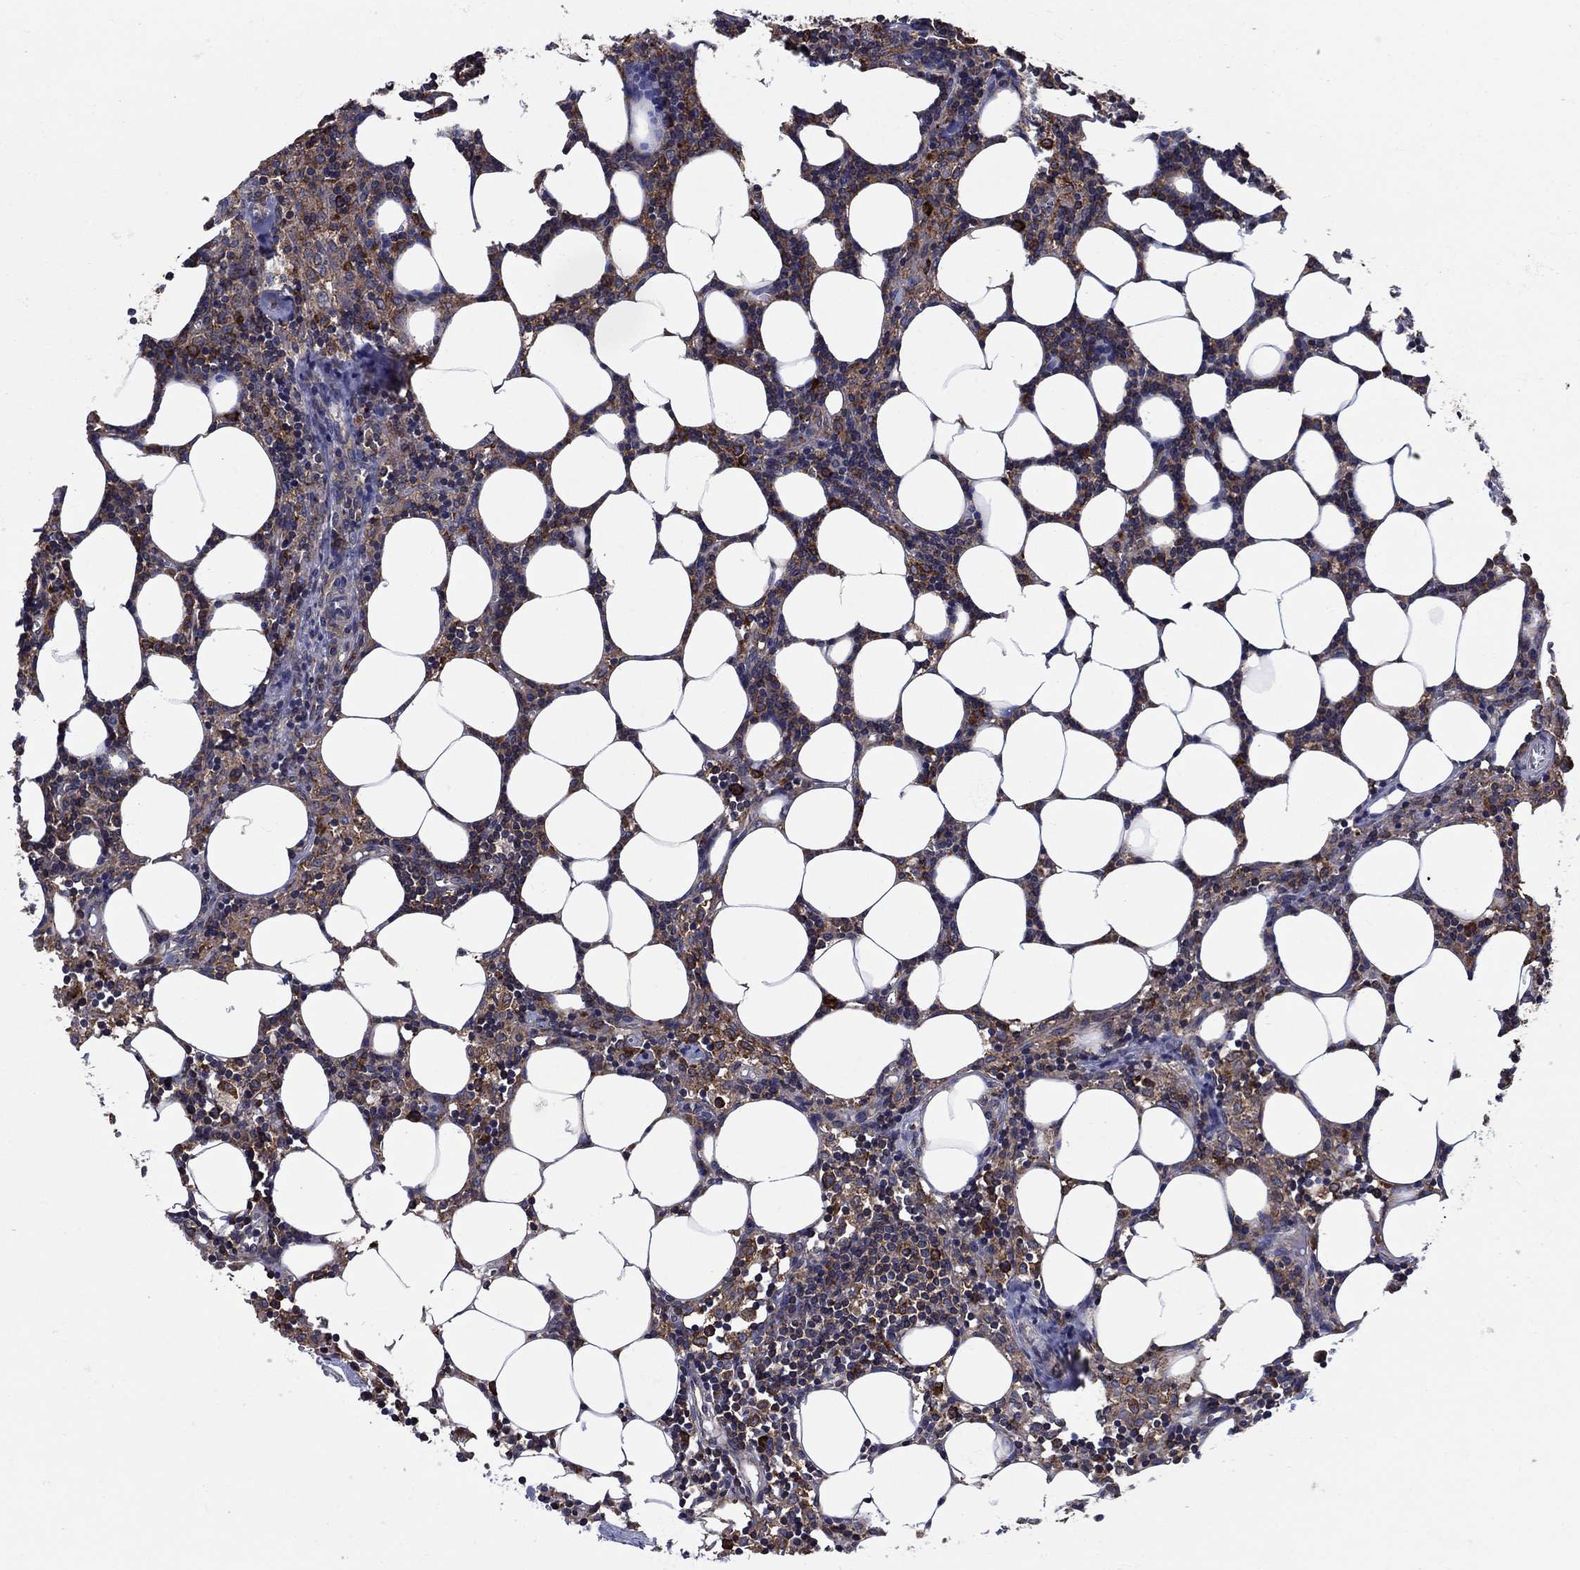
{"staining": {"intensity": "strong", "quantity": ">75%", "location": "cytoplasmic/membranous"}, "tissue": "lymph node", "cell_type": "Germinal center cells", "image_type": "normal", "snomed": [{"axis": "morphology", "description": "Normal tissue, NOS"}, {"axis": "topography", "description": "Lymph node"}], "caption": "The histopathology image displays immunohistochemical staining of normal lymph node. There is strong cytoplasmic/membranous staining is seen in about >75% of germinal center cells.", "gene": "YBX1", "patient": {"sex": "female", "age": 52}}